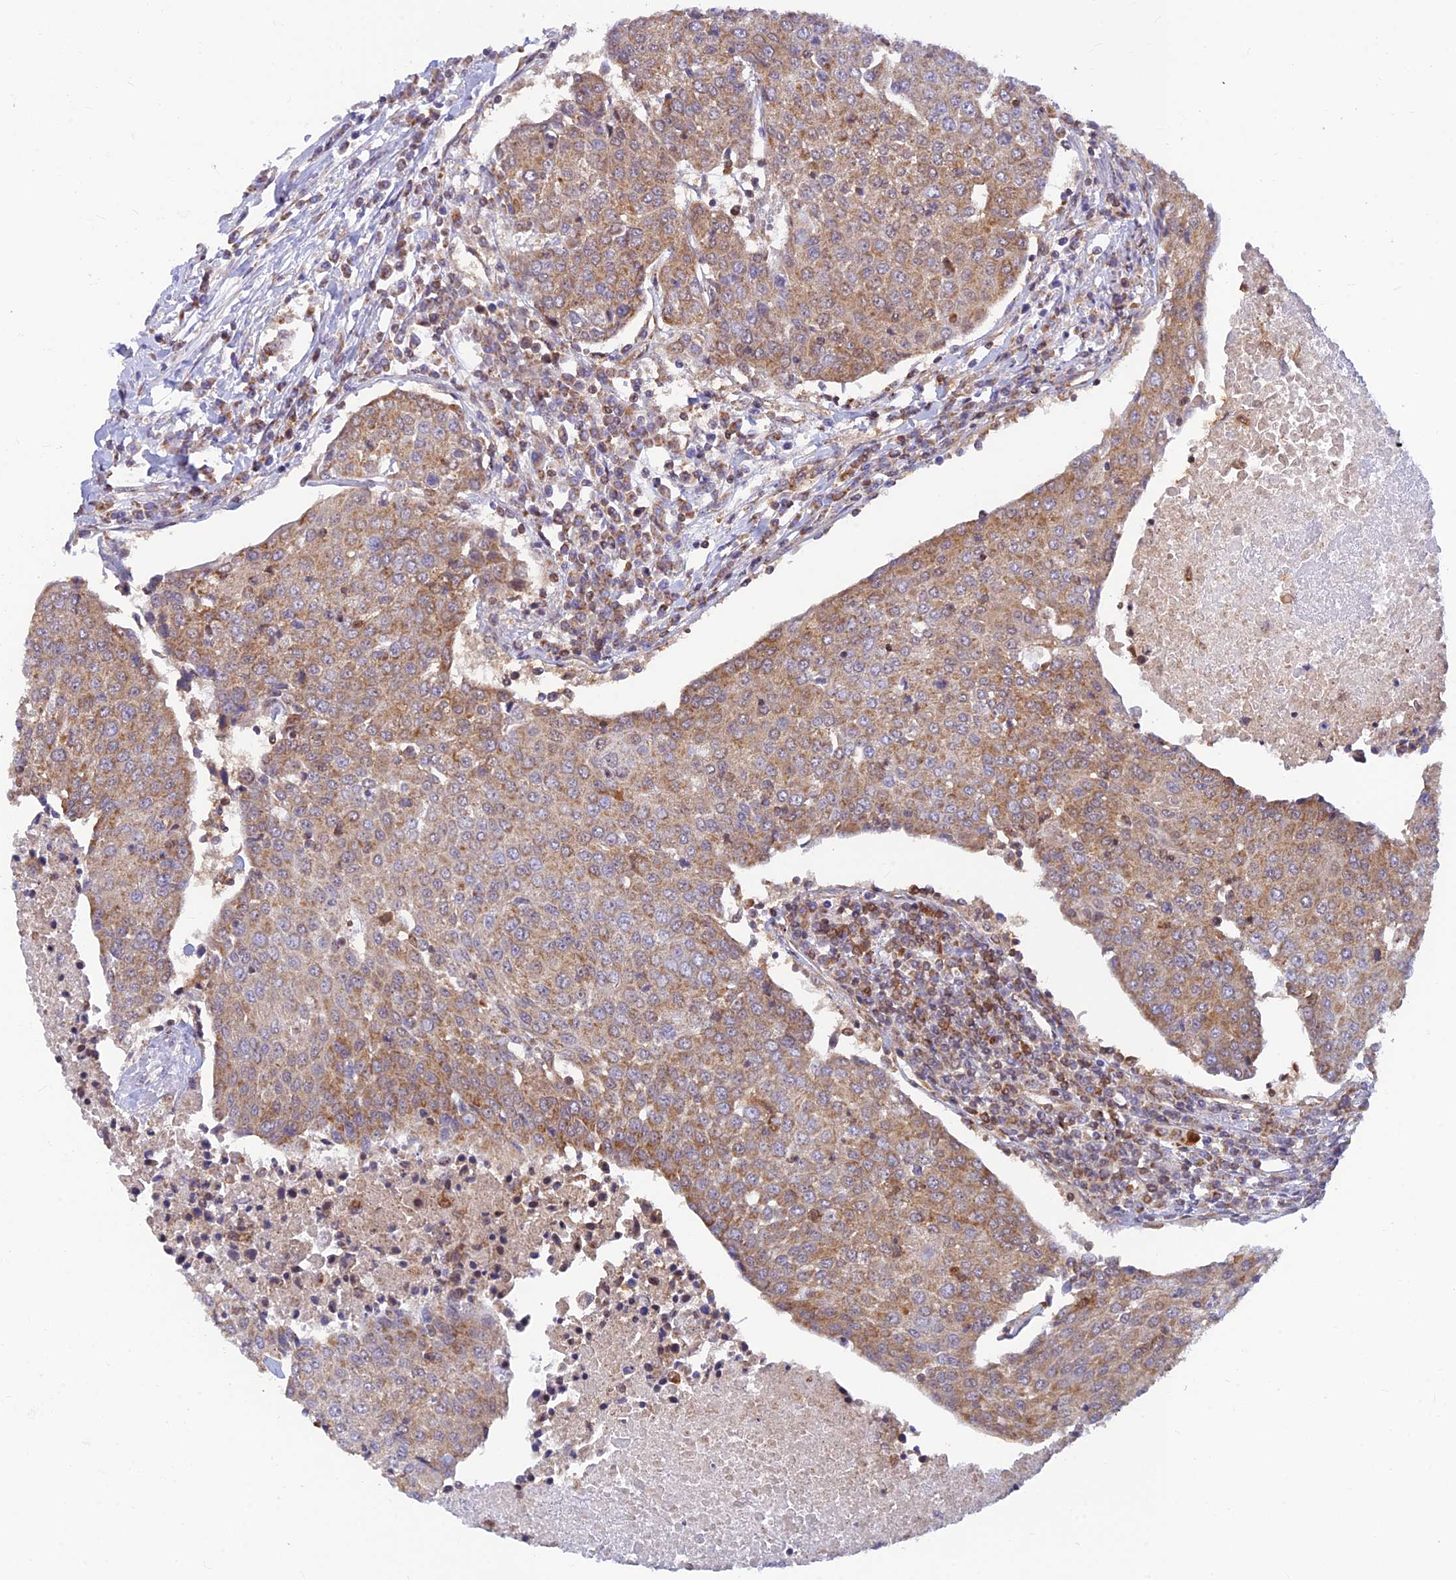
{"staining": {"intensity": "moderate", "quantity": ">75%", "location": "cytoplasmic/membranous"}, "tissue": "urothelial cancer", "cell_type": "Tumor cells", "image_type": "cancer", "snomed": [{"axis": "morphology", "description": "Urothelial carcinoma, High grade"}, {"axis": "topography", "description": "Urinary bladder"}], "caption": "There is medium levels of moderate cytoplasmic/membranous positivity in tumor cells of urothelial carcinoma (high-grade), as demonstrated by immunohistochemical staining (brown color).", "gene": "LYSMD2", "patient": {"sex": "female", "age": 85}}